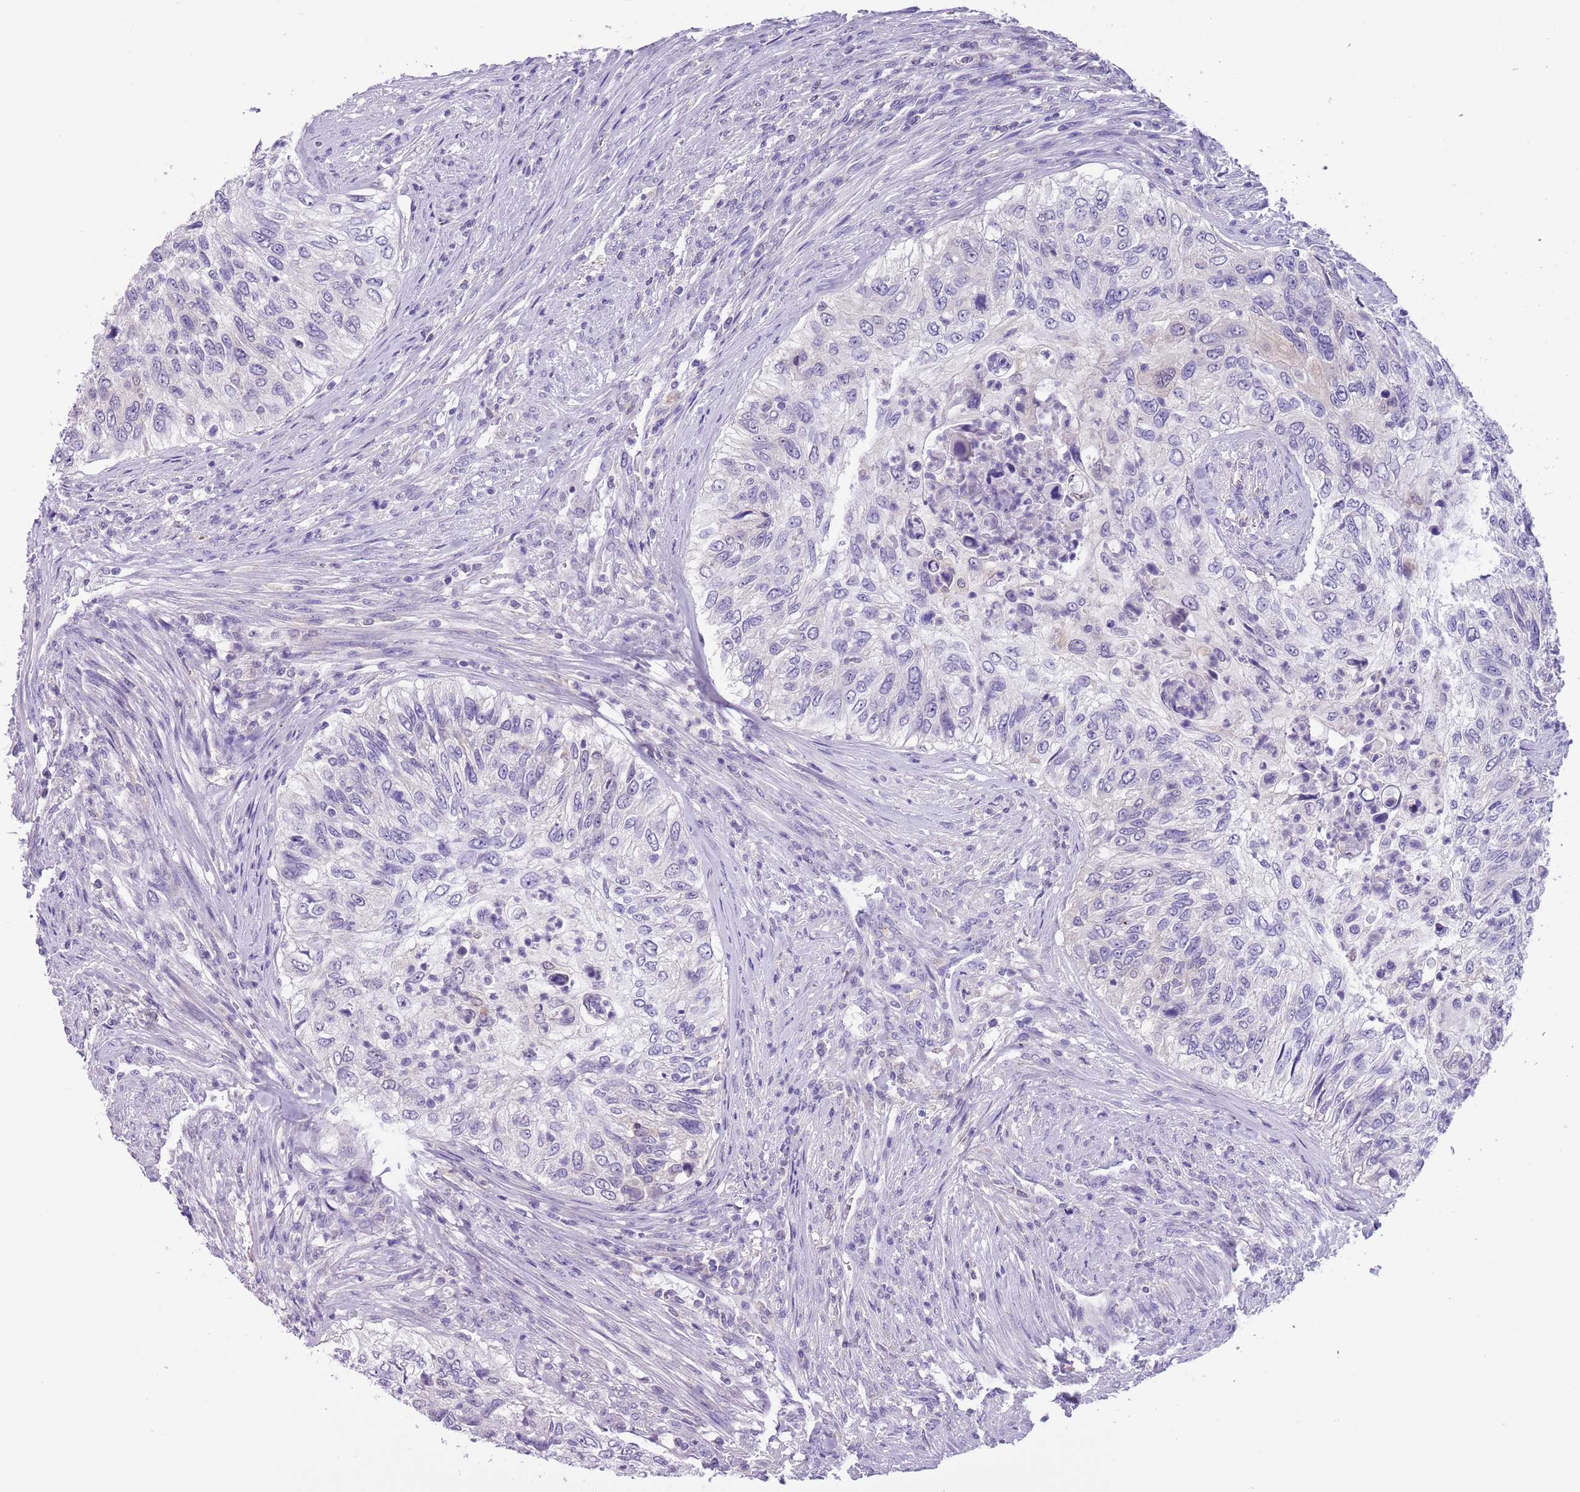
{"staining": {"intensity": "negative", "quantity": "none", "location": "none"}, "tissue": "urothelial cancer", "cell_type": "Tumor cells", "image_type": "cancer", "snomed": [{"axis": "morphology", "description": "Urothelial carcinoma, High grade"}, {"axis": "topography", "description": "Urinary bladder"}], "caption": "There is no significant positivity in tumor cells of urothelial carcinoma (high-grade).", "gene": "PFKFB2", "patient": {"sex": "female", "age": 60}}